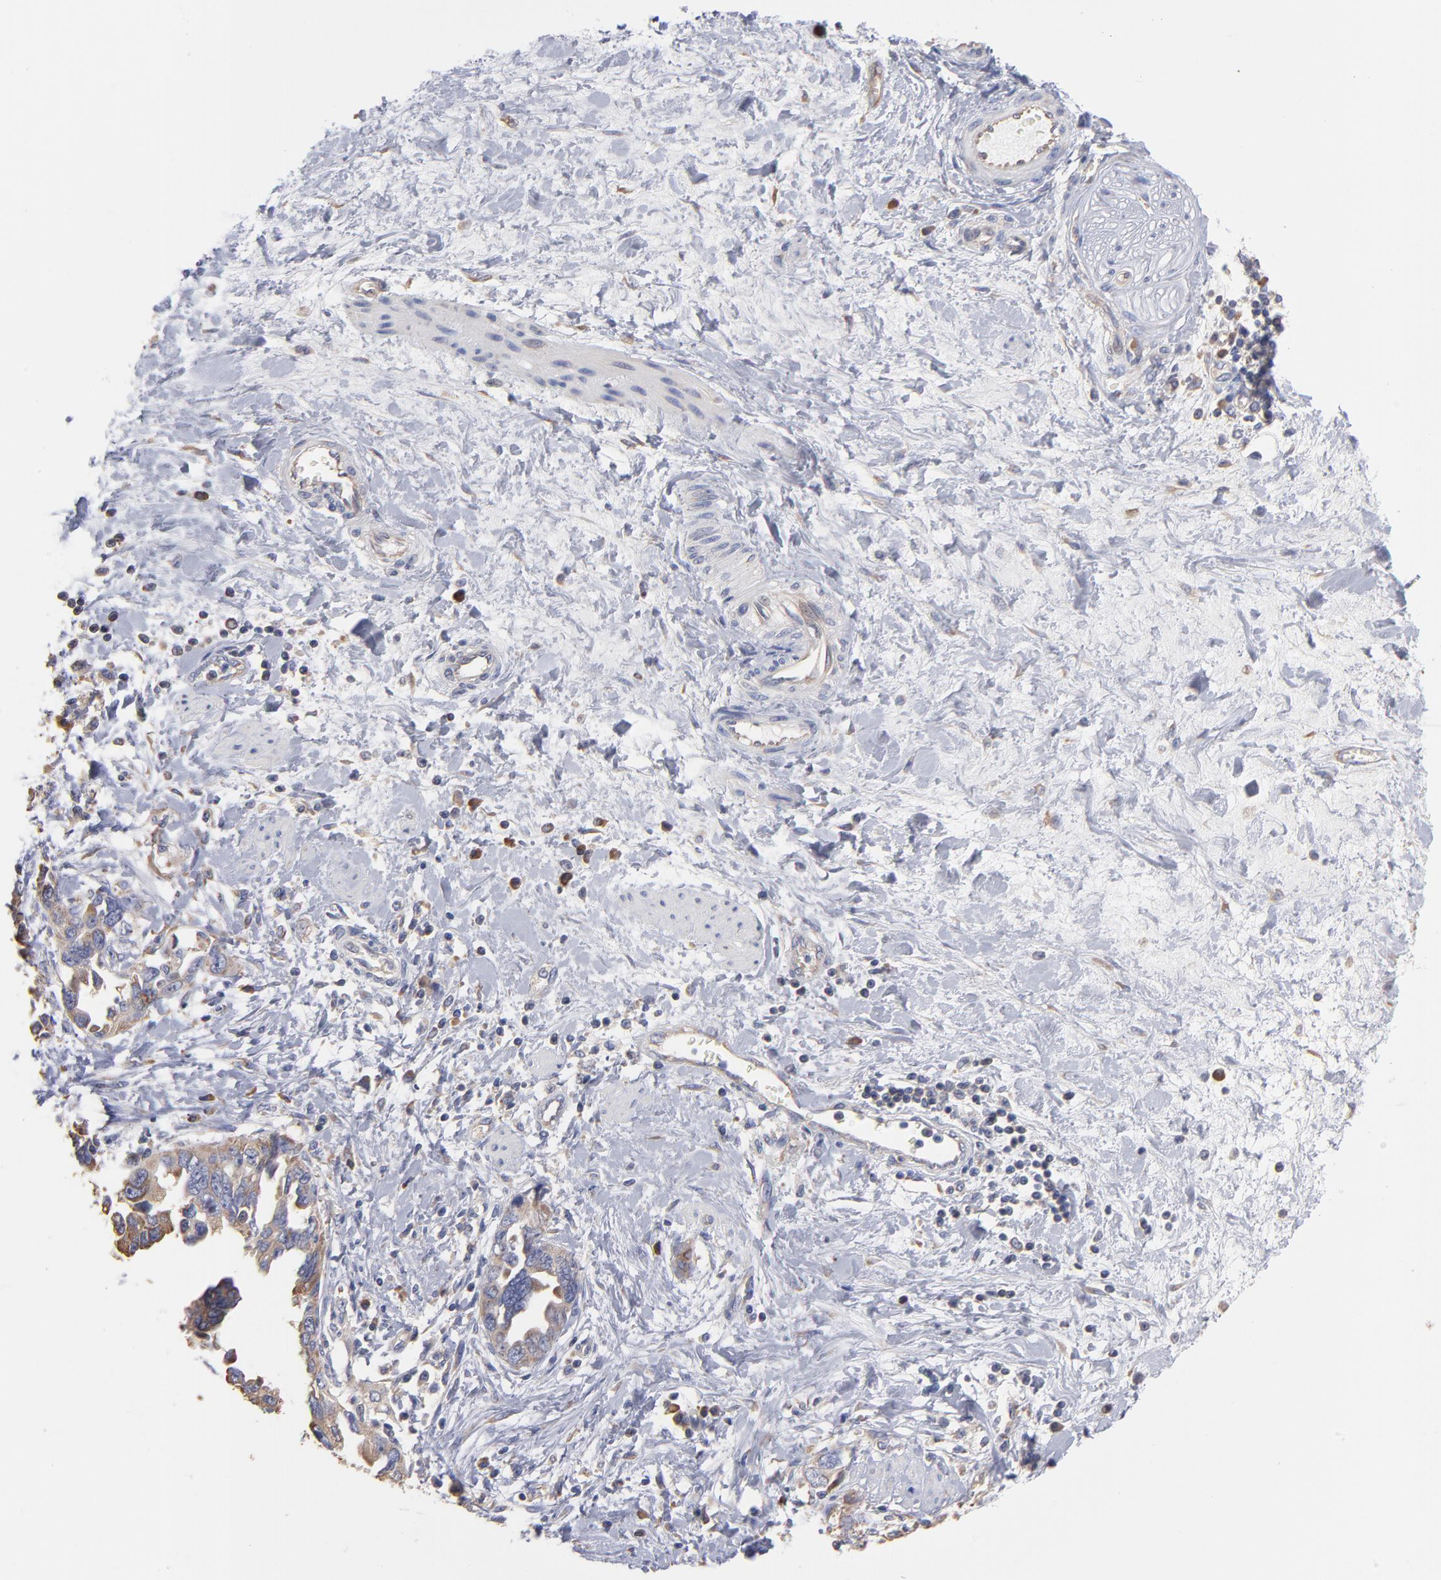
{"staining": {"intensity": "weak", "quantity": "25%-75%", "location": "cytoplasmic/membranous"}, "tissue": "ovarian cancer", "cell_type": "Tumor cells", "image_type": "cancer", "snomed": [{"axis": "morphology", "description": "Cystadenocarcinoma, serous, NOS"}, {"axis": "topography", "description": "Ovary"}], "caption": "Immunohistochemistry (DAB) staining of human ovarian serous cystadenocarcinoma reveals weak cytoplasmic/membranous protein staining in approximately 25%-75% of tumor cells.", "gene": "RPL9", "patient": {"sex": "female", "age": 63}}